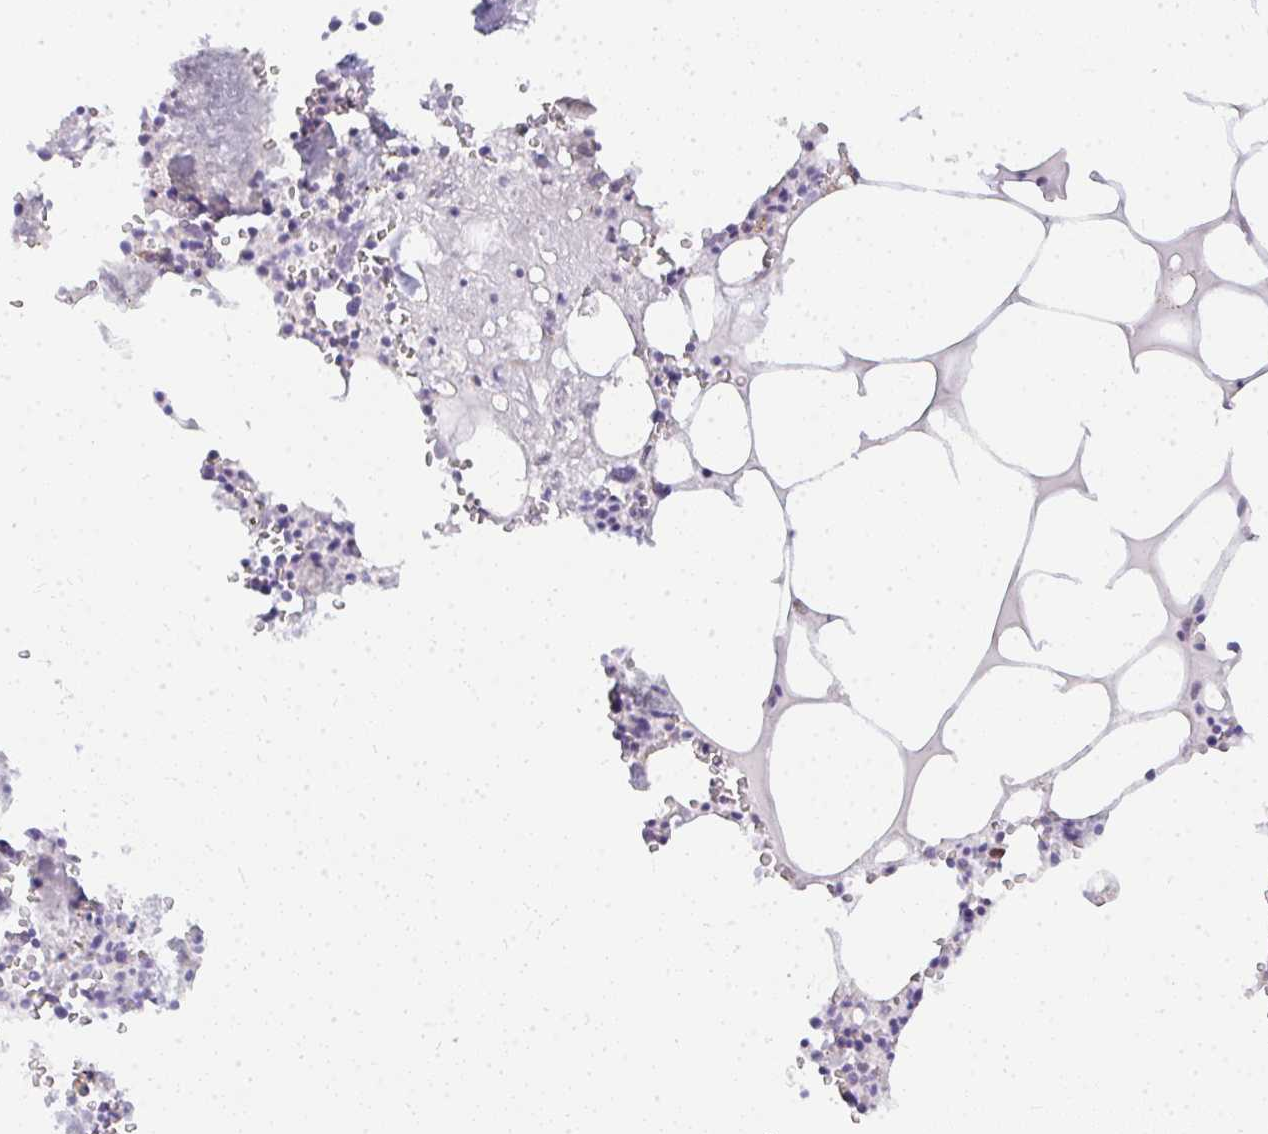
{"staining": {"intensity": "strong", "quantity": "<25%", "location": "cytoplasmic/membranous"}, "tissue": "bone marrow", "cell_type": "Hematopoietic cells", "image_type": "normal", "snomed": [{"axis": "morphology", "description": "Normal tissue, NOS"}, {"axis": "topography", "description": "Bone marrow"}], "caption": "Protein expression analysis of normal bone marrow displays strong cytoplasmic/membranous expression in about <25% of hematopoietic cells.", "gene": "PLA2G5", "patient": {"sex": "male", "age": 54}}